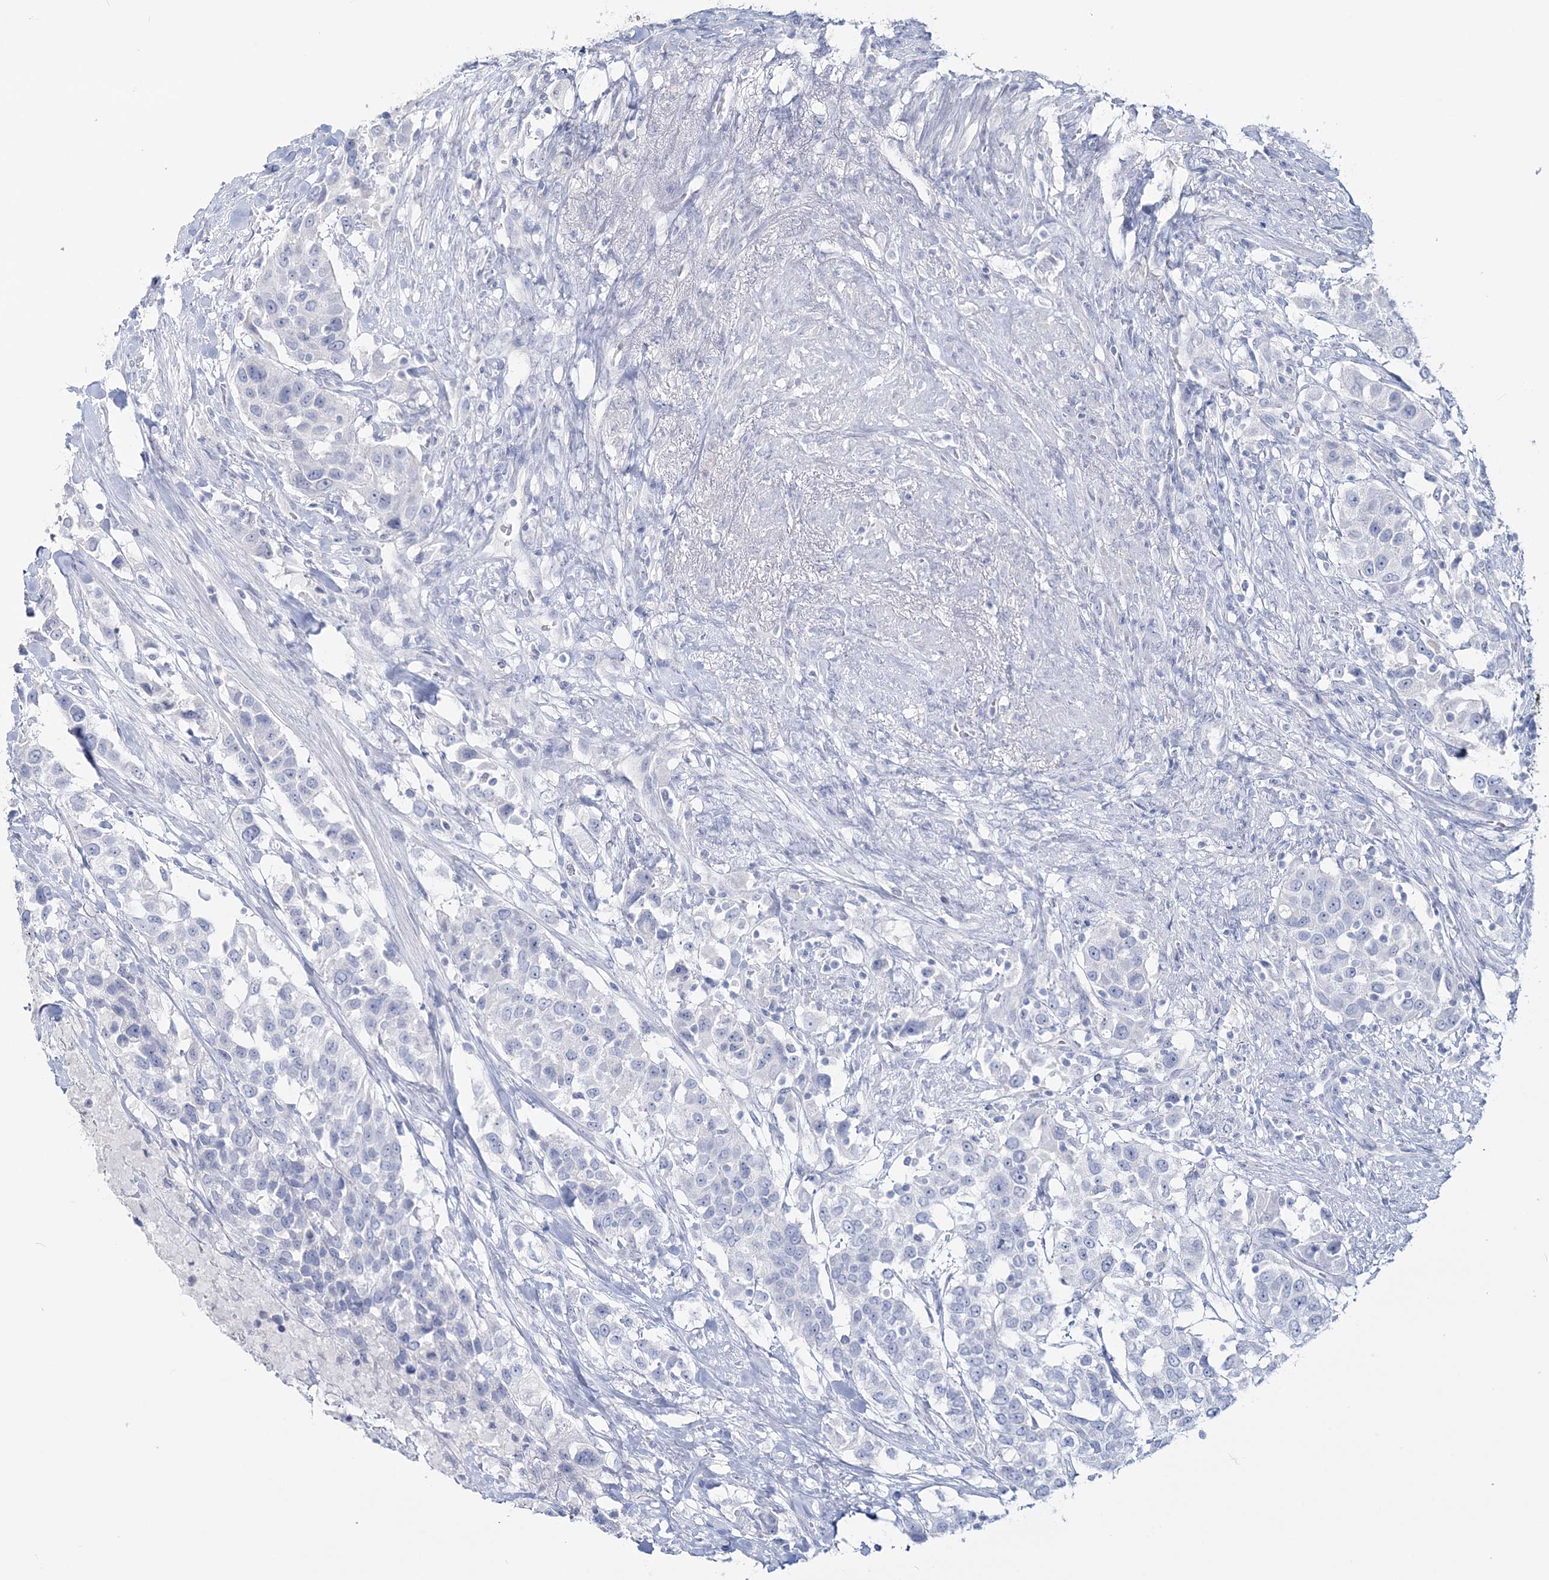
{"staining": {"intensity": "negative", "quantity": "none", "location": "none"}, "tissue": "urothelial cancer", "cell_type": "Tumor cells", "image_type": "cancer", "snomed": [{"axis": "morphology", "description": "Urothelial carcinoma, High grade"}, {"axis": "topography", "description": "Urinary bladder"}], "caption": "An image of human urothelial cancer is negative for staining in tumor cells.", "gene": "CYP3A4", "patient": {"sex": "female", "age": 80}}